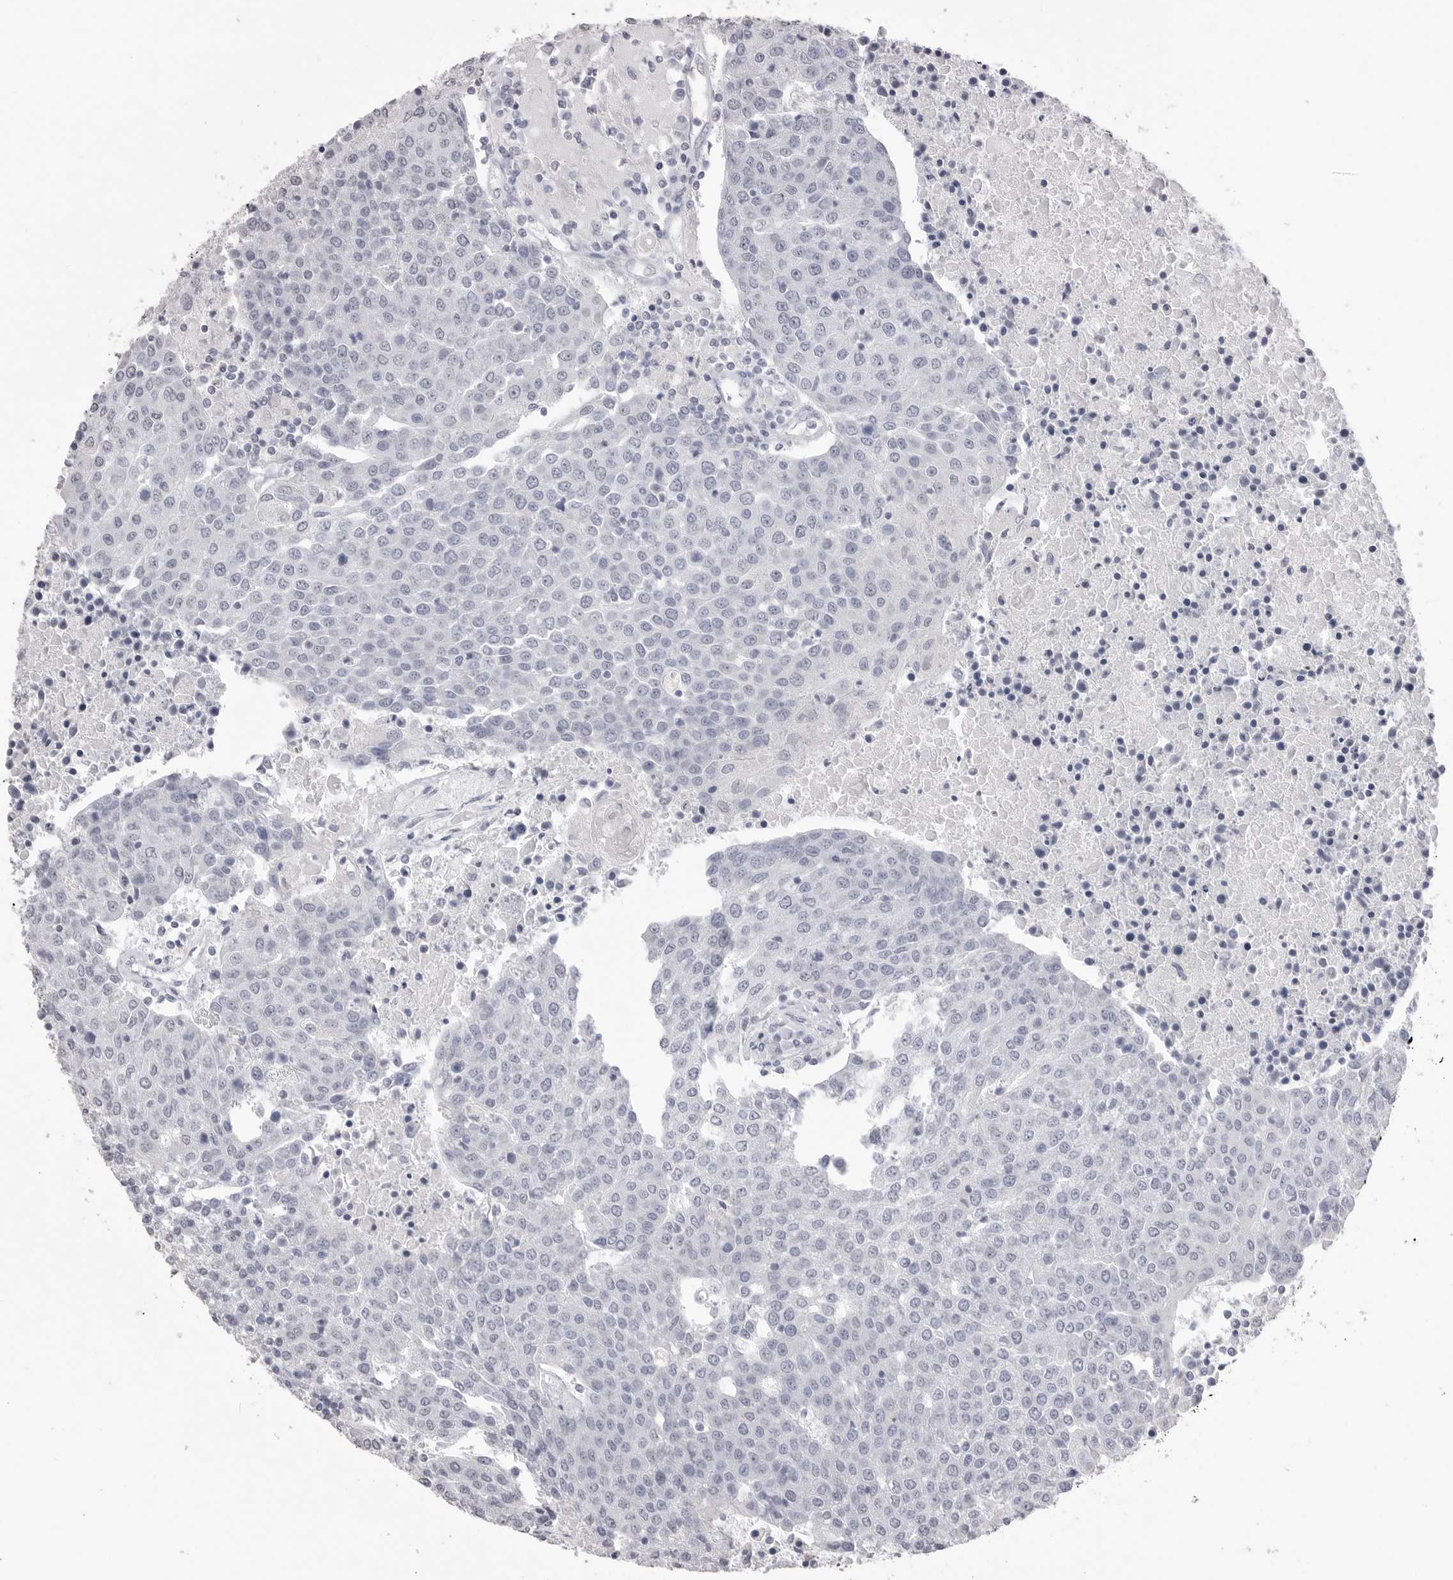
{"staining": {"intensity": "negative", "quantity": "none", "location": "none"}, "tissue": "urothelial cancer", "cell_type": "Tumor cells", "image_type": "cancer", "snomed": [{"axis": "morphology", "description": "Urothelial carcinoma, High grade"}, {"axis": "topography", "description": "Urinary bladder"}], "caption": "Urothelial carcinoma (high-grade) stained for a protein using IHC demonstrates no expression tumor cells.", "gene": "ICAM5", "patient": {"sex": "female", "age": 85}}